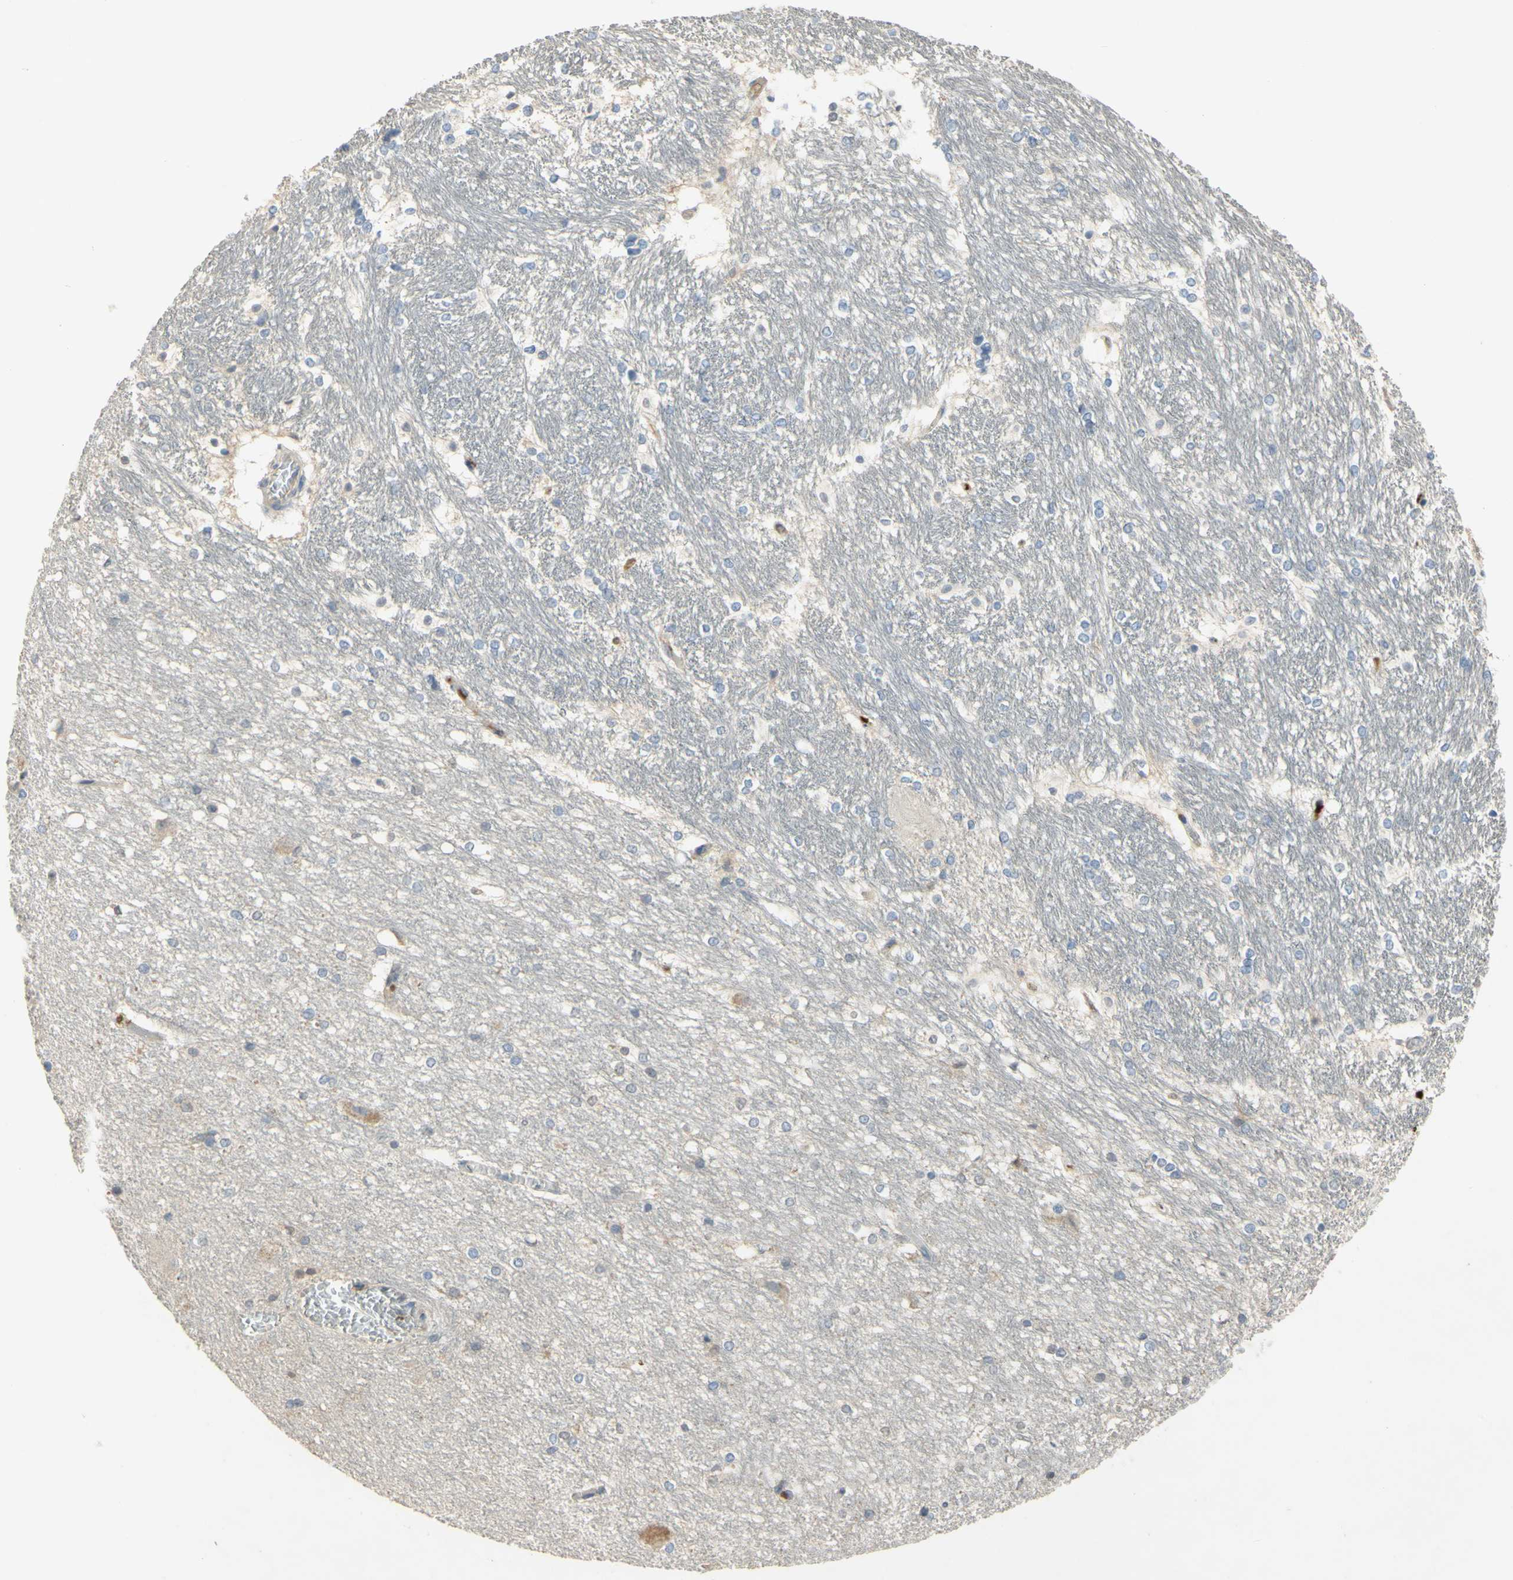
{"staining": {"intensity": "weak", "quantity": "<25%", "location": "cytoplasmic/membranous,nuclear"}, "tissue": "hippocampus", "cell_type": "Glial cells", "image_type": "normal", "snomed": [{"axis": "morphology", "description": "Normal tissue, NOS"}, {"axis": "topography", "description": "Hippocampus"}], "caption": "High magnification brightfield microscopy of benign hippocampus stained with DAB (3,3'-diaminobenzidine) (brown) and counterstained with hematoxylin (blue): glial cells show no significant expression. The staining was performed using DAB (3,3'-diaminobenzidine) to visualize the protein expression in brown, while the nuclei were stained in blue with hematoxylin (Magnification: 20x).", "gene": "TIMP2", "patient": {"sex": "female", "age": 19}}